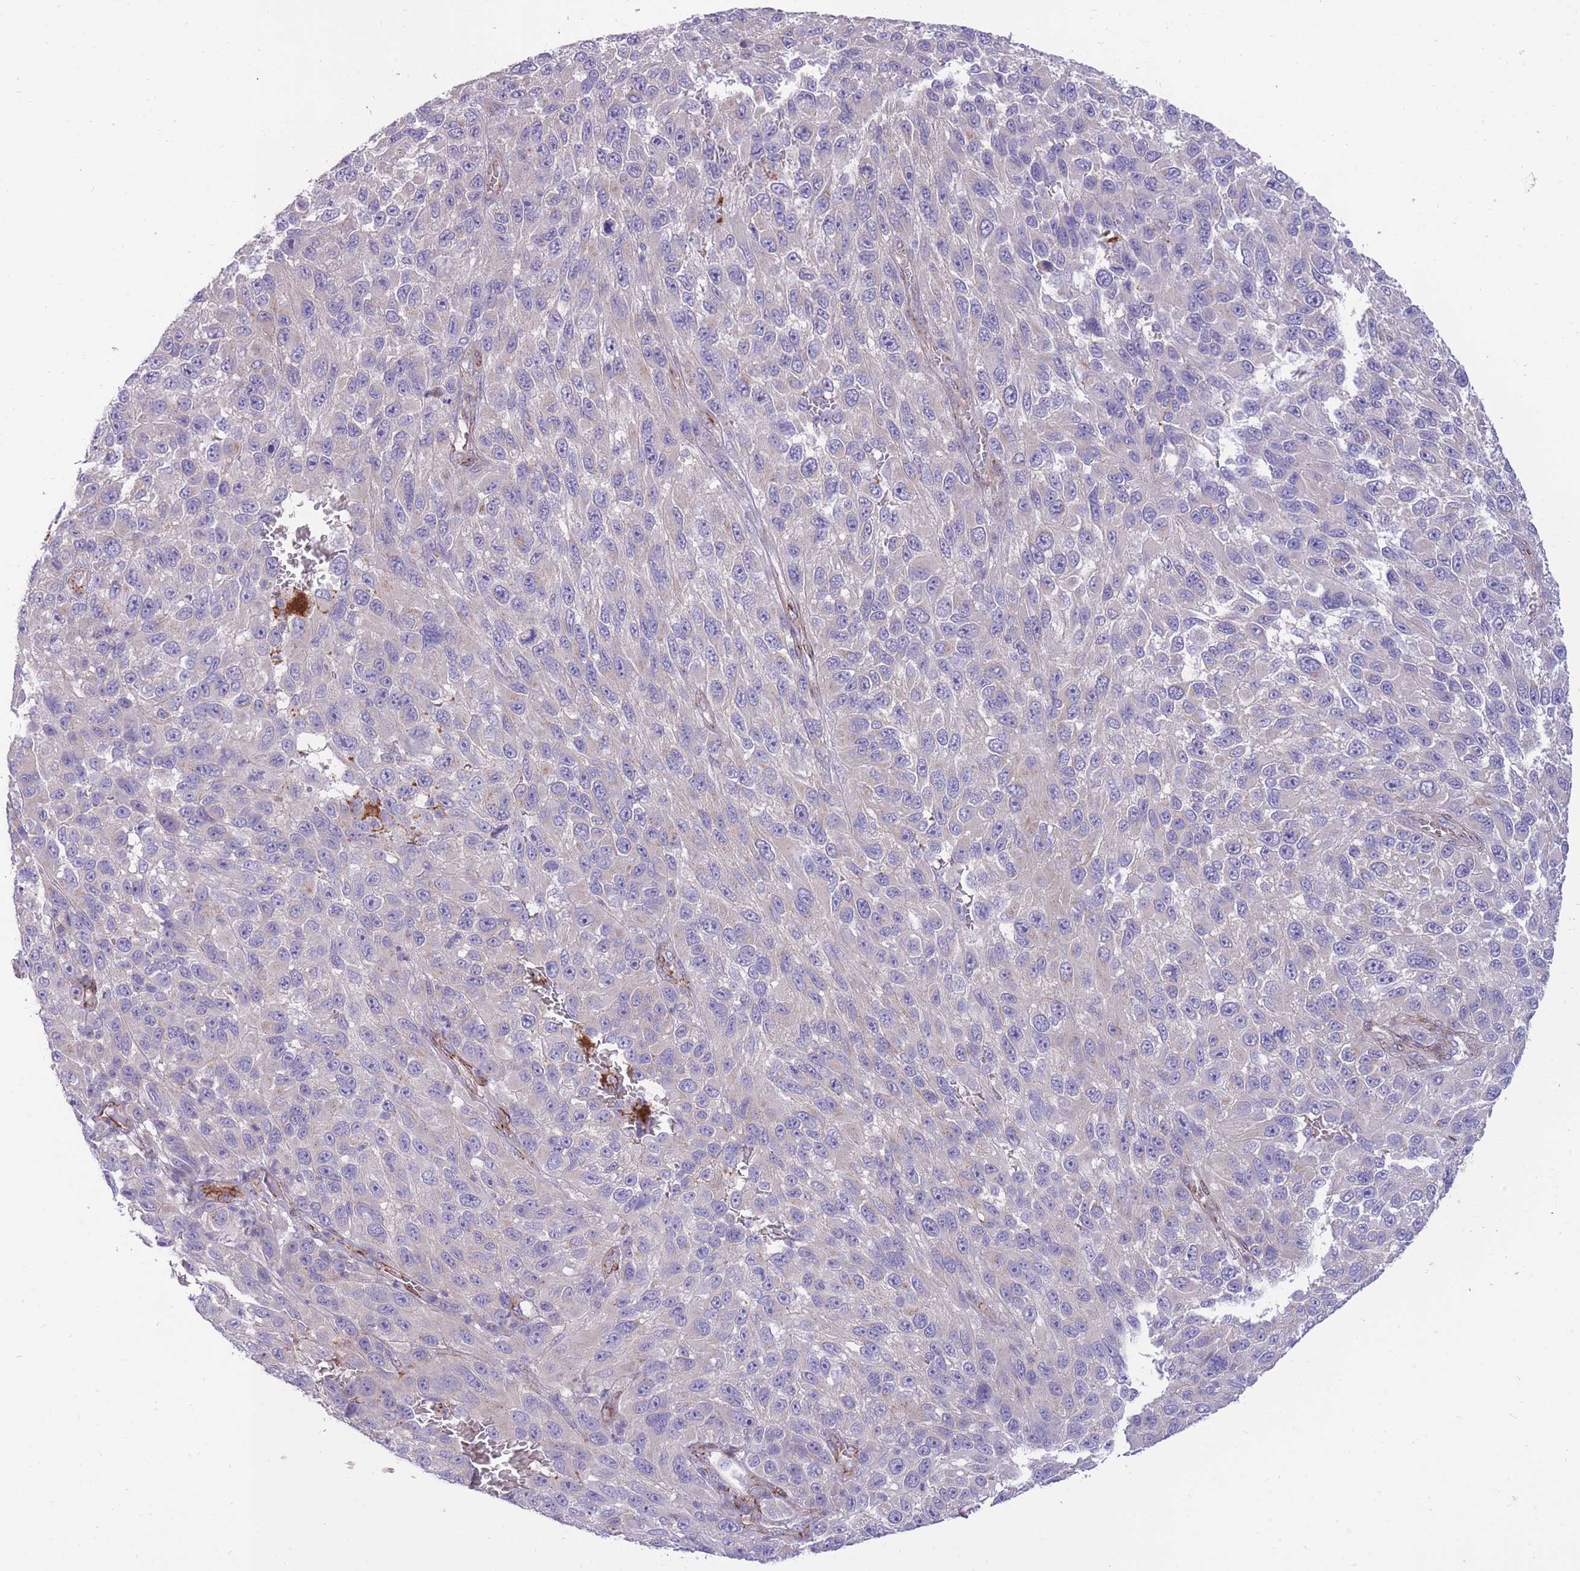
{"staining": {"intensity": "negative", "quantity": "none", "location": "none"}, "tissue": "melanoma", "cell_type": "Tumor cells", "image_type": "cancer", "snomed": [{"axis": "morphology", "description": "Malignant melanoma, NOS"}, {"axis": "topography", "description": "Skin"}], "caption": "The IHC photomicrograph has no significant positivity in tumor cells of malignant melanoma tissue.", "gene": "RGS11", "patient": {"sex": "female", "age": 96}}